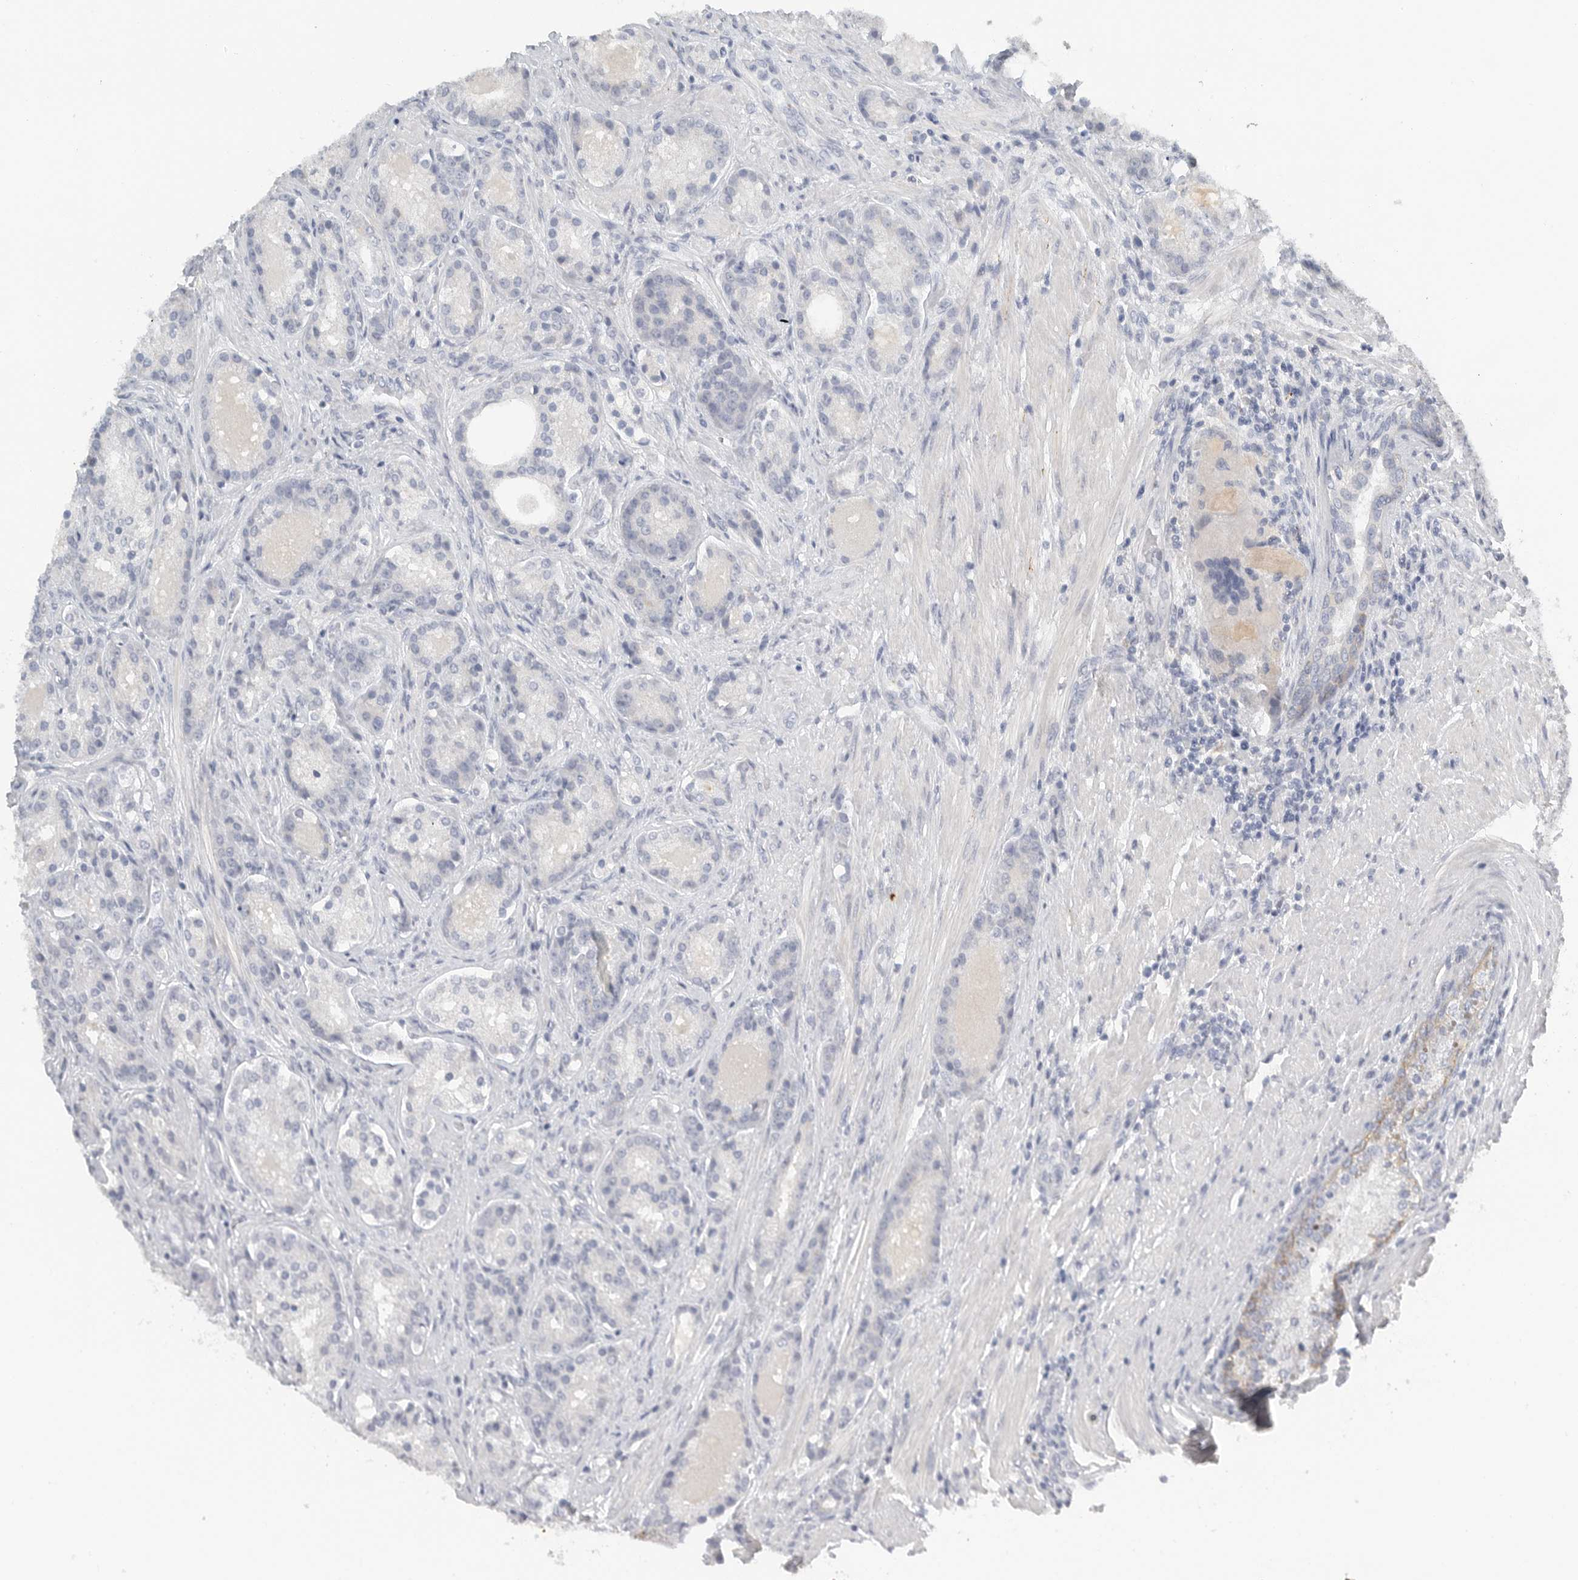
{"staining": {"intensity": "negative", "quantity": "none", "location": "none"}, "tissue": "prostate cancer", "cell_type": "Tumor cells", "image_type": "cancer", "snomed": [{"axis": "morphology", "description": "Adenocarcinoma, High grade"}, {"axis": "topography", "description": "Prostate"}], "caption": "Tumor cells show no significant positivity in prostate cancer (high-grade adenocarcinoma). Brightfield microscopy of immunohistochemistry stained with DAB (brown) and hematoxylin (blue), captured at high magnification.", "gene": "PAM", "patient": {"sex": "male", "age": 60}}